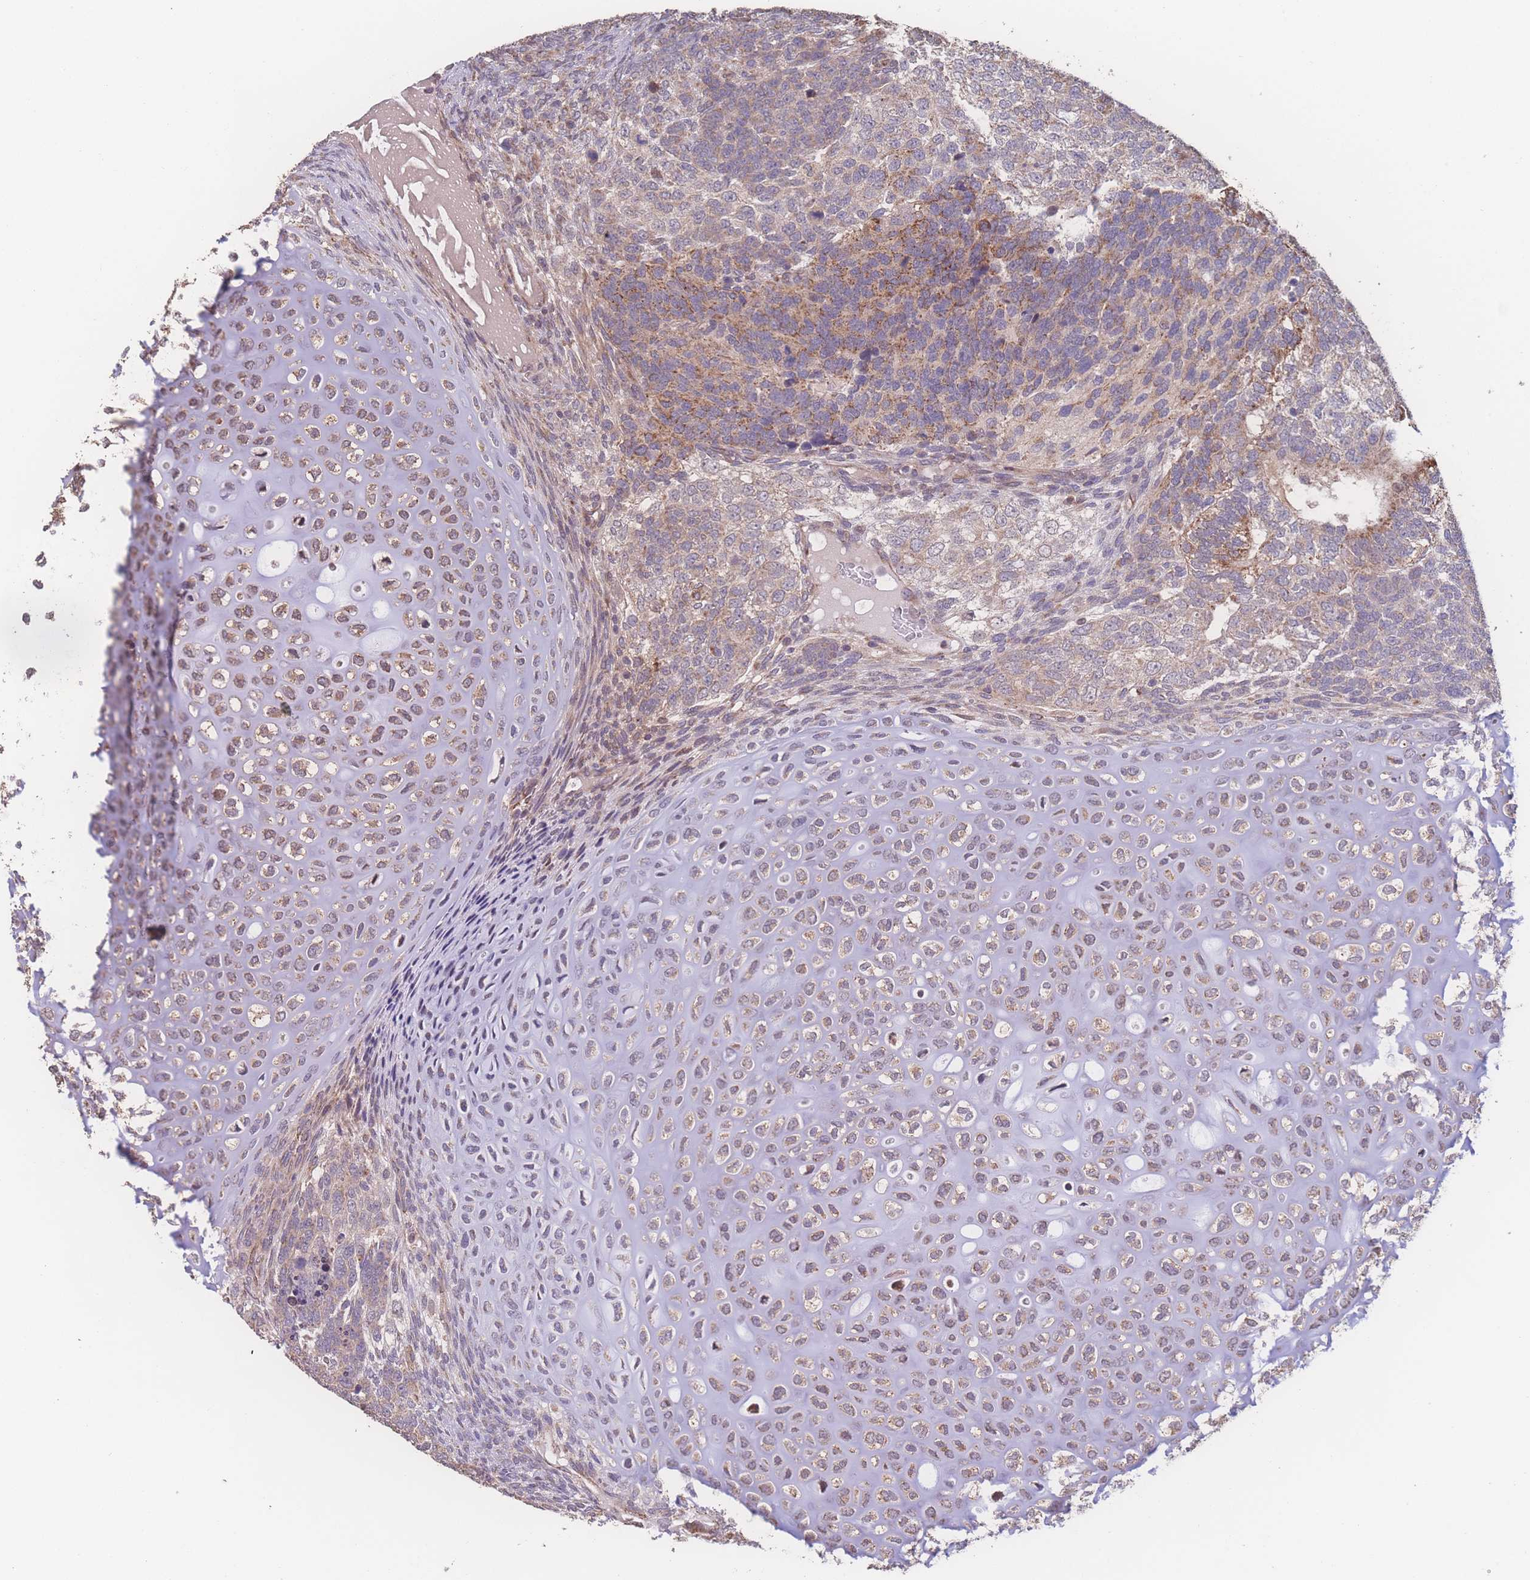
{"staining": {"intensity": "moderate", "quantity": "25%-75%", "location": "cytoplasmic/membranous"}, "tissue": "testis cancer", "cell_type": "Tumor cells", "image_type": "cancer", "snomed": [{"axis": "morphology", "description": "Carcinoma, Embryonal, NOS"}, {"axis": "topography", "description": "Testis"}], "caption": "Testis cancer (embryonal carcinoma) stained for a protein shows moderate cytoplasmic/membranous positivity in tumor cells. The staining was performed using DAB, with brown indicating positive protein expression. Nuclei are stained blue with hematoxylin.", "gene": "SGSM3", "patient": {"sex": "male", "age": 23}}